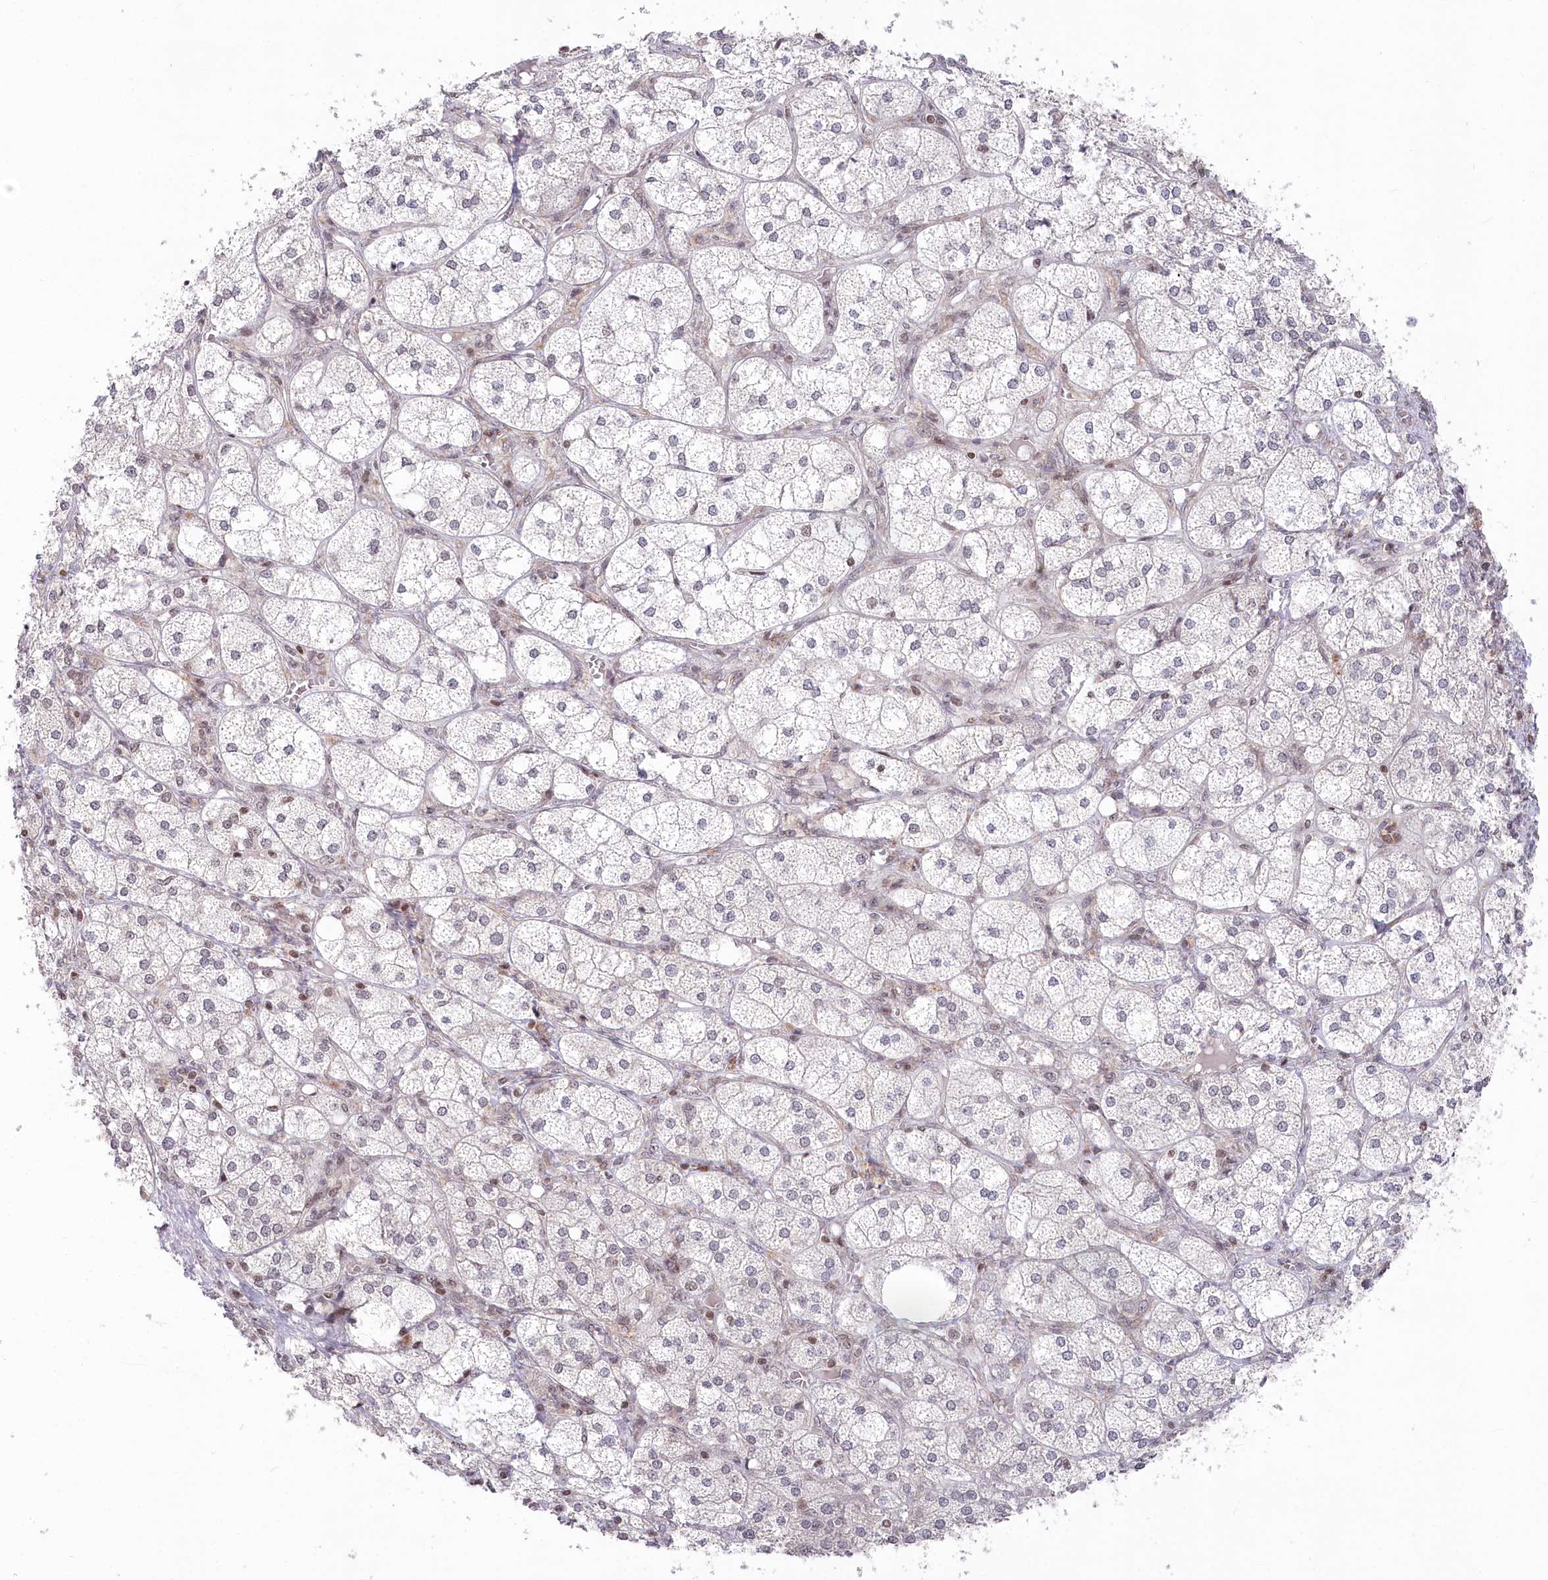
{"staining": {"intensity": "moderate", "quantity": "<25%", "location": "nuclear"}, "tissue": "adrenal gland", "cell_type": "Glandular cells", "image_type": "normal", "snomed": [{"axis": "morphology", "description": "Normal tissue, NOS"}, {"axis": "topography", "description": "Adrenal gland"}], "caption": "Immunohistochemistry micrograph of unremarkable adrenal gland stained for a protein (brown), which exhibits low levels of moderate nuclear positivity in about <25% of glandular cells.", "gene": "CGGBP1", "patient": {"sex": "female", "age": 61}}